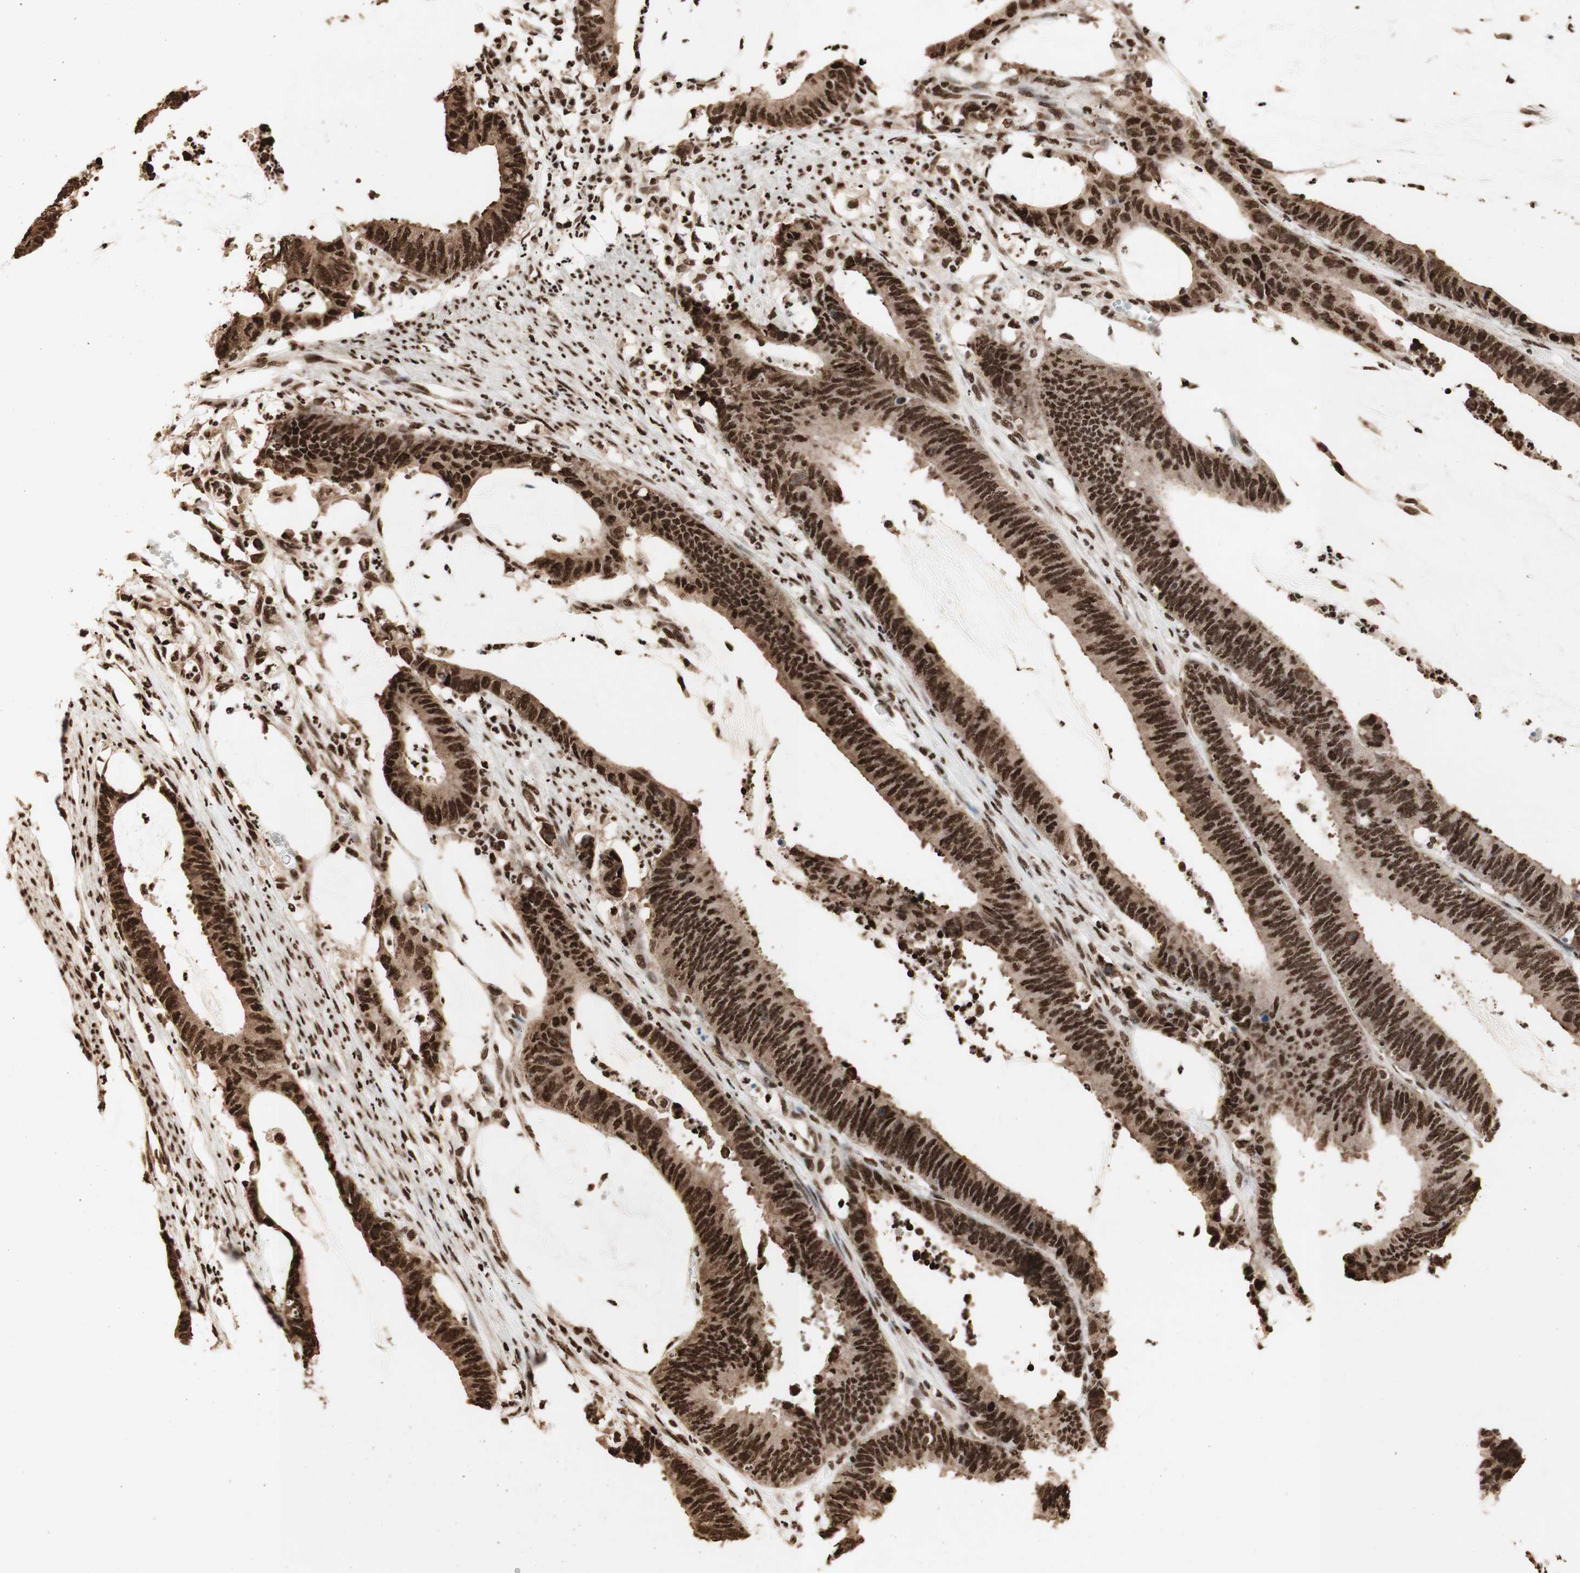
{"staining": {"intensity": "strong", "quantity": ">75%", "location": "cytoplasmic/membranous,nuclear"}, "tissue": "colorectal cancer", "cell_type": "Tumor cells", "image_type": "cancer", "snomed": [{"axis": "morphology", "description": "Adenocarcinoma, NOS"}, {"axis": "topography", "description": "Rectum"}], "caption": "High-magnification brightfield microscopy of colorectal cancer stained with DAB (brown) and counterstained with hematoxylin (blue). tumor cells exhibit strong cytoplasmic/membranous and nuclear positivity is seen in approximately>75% of cells.", "gene": "HNRNPA2B1", "patient": {"sex": "female", "age": 66}}